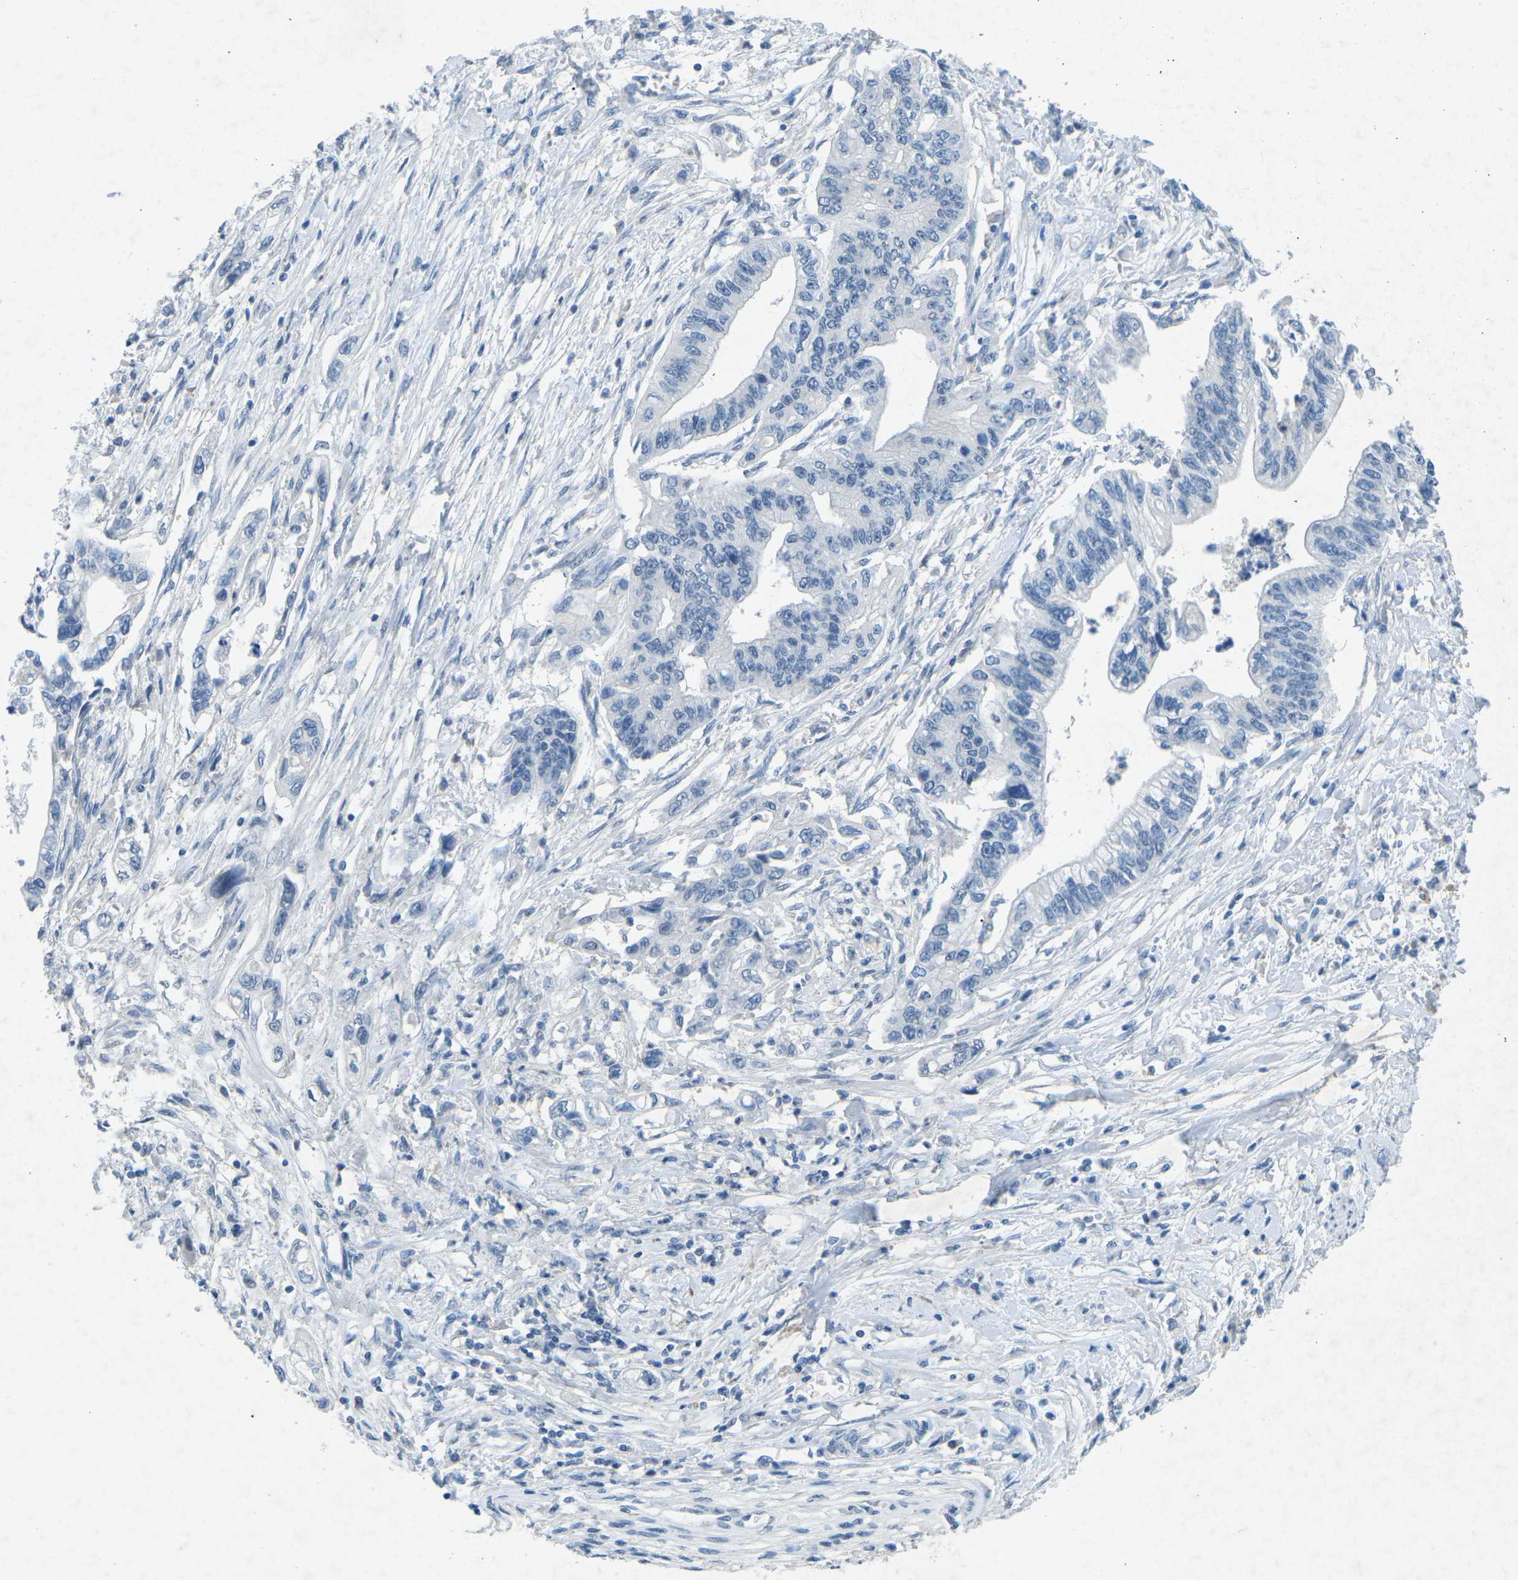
{"staining": {"intensity": "negative", "quantity": "none", "location": "none"}, "tissue": "pancreatic cancer", "cell_type": "Tumor cells", "image_type": "cancer", "snomed": [{"axis": "morphology", "description": "Adenocarcinoma, NOS"}, {"axis": "topography", "description": "Pancreas"}], "caption": "Tumor cells show no significant positivity in adenocarcinoma (pancreatic).", "gene": "A1BG", "patient": {"sex": "male", "age": 56}}